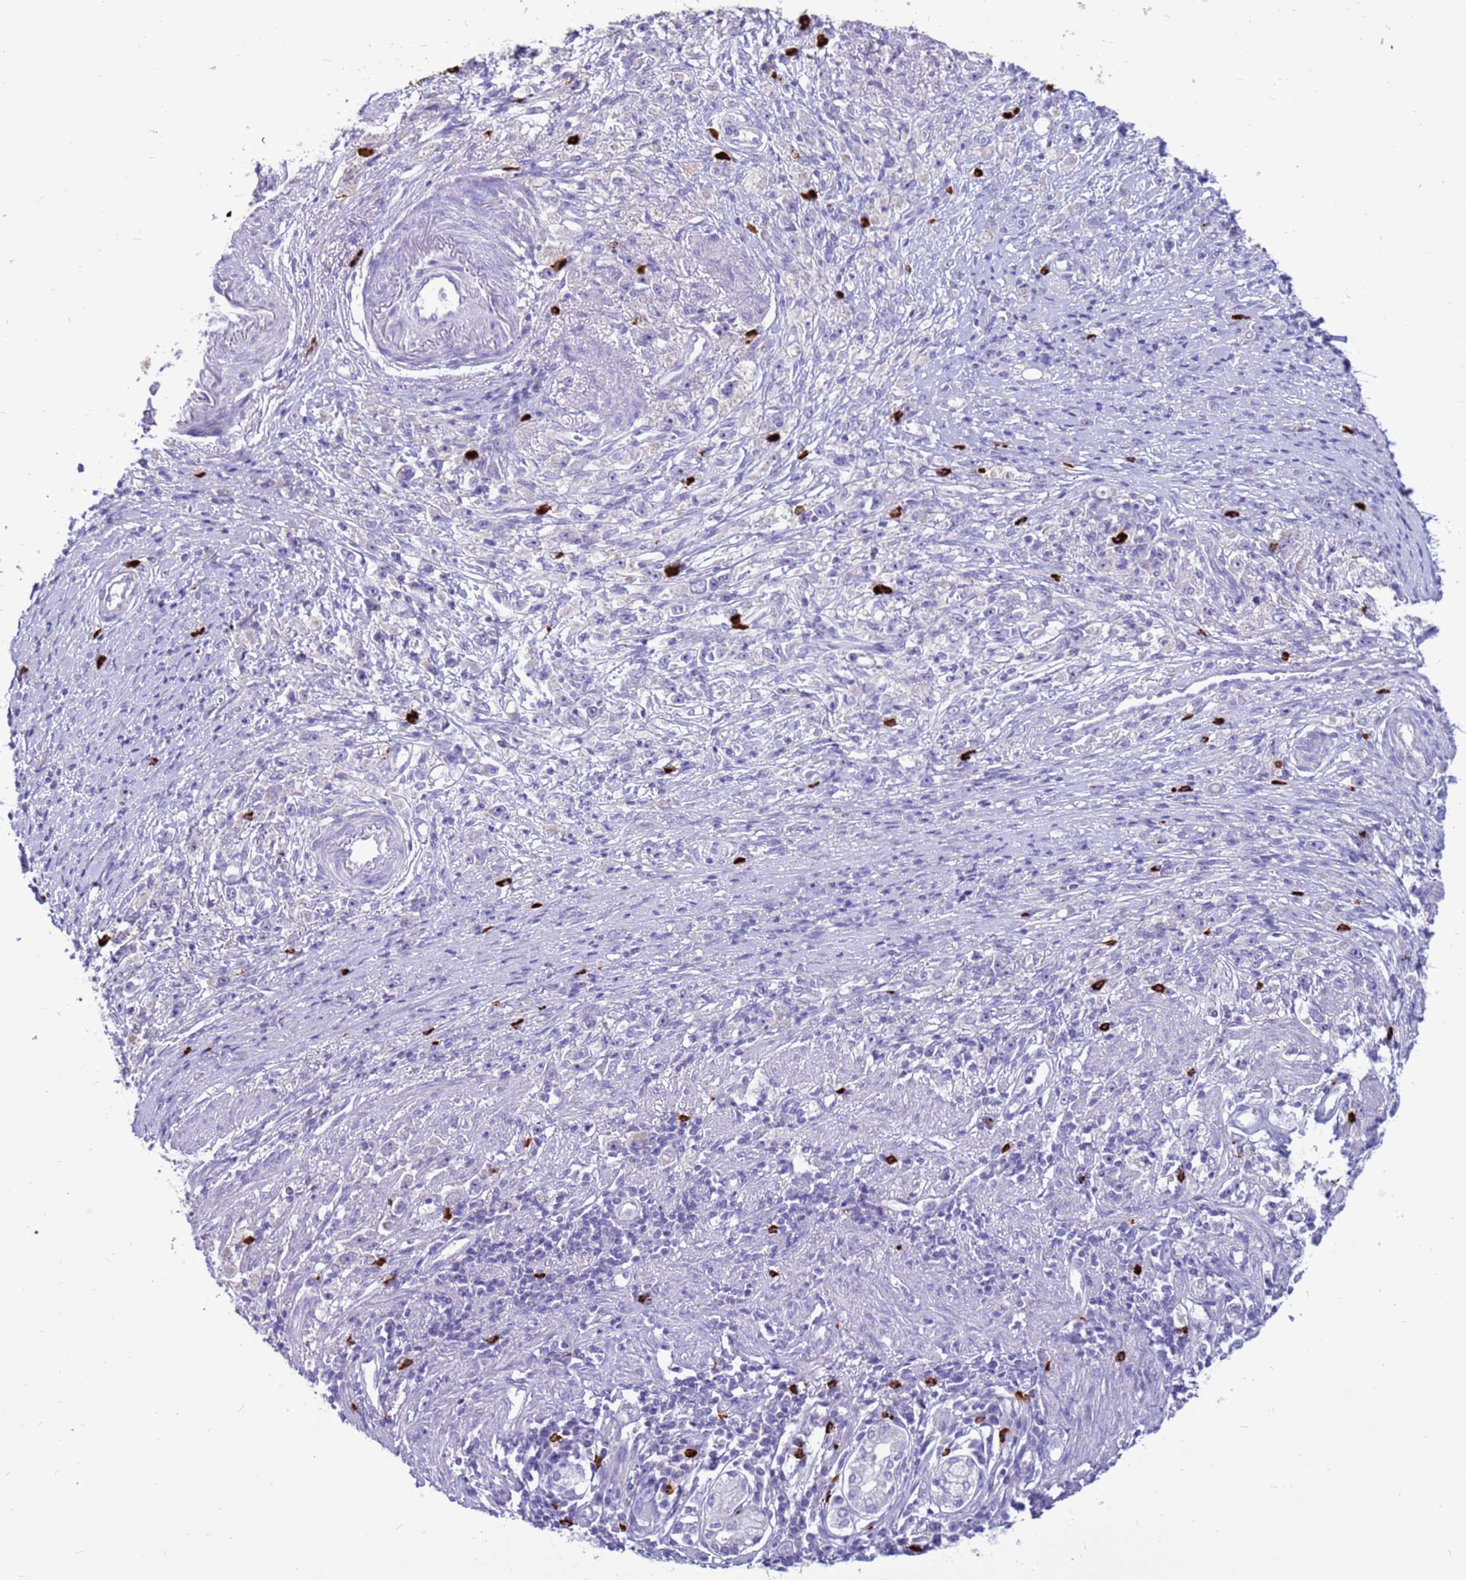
{"staining": {"intensity": "negative", "quantity": "none", "location": "none"}, "tissue": "stomach cancer", "cell_type": "Tumor cells", "image_type": "cancer", "snomed": [{"axis": "morphology", "description": "Adenocarcinoma, NOS"}, {"axis": "topography", "description": "Stomach"}], "caption": "This image is of adenocarcinoma (stomach) stained with IHC to label a protein in brown with the nuclei are counter-stained blue. There is no staining in tumor cells.", "gene": "PDE10A", "patient": {"sex": "female", "age": 59}}